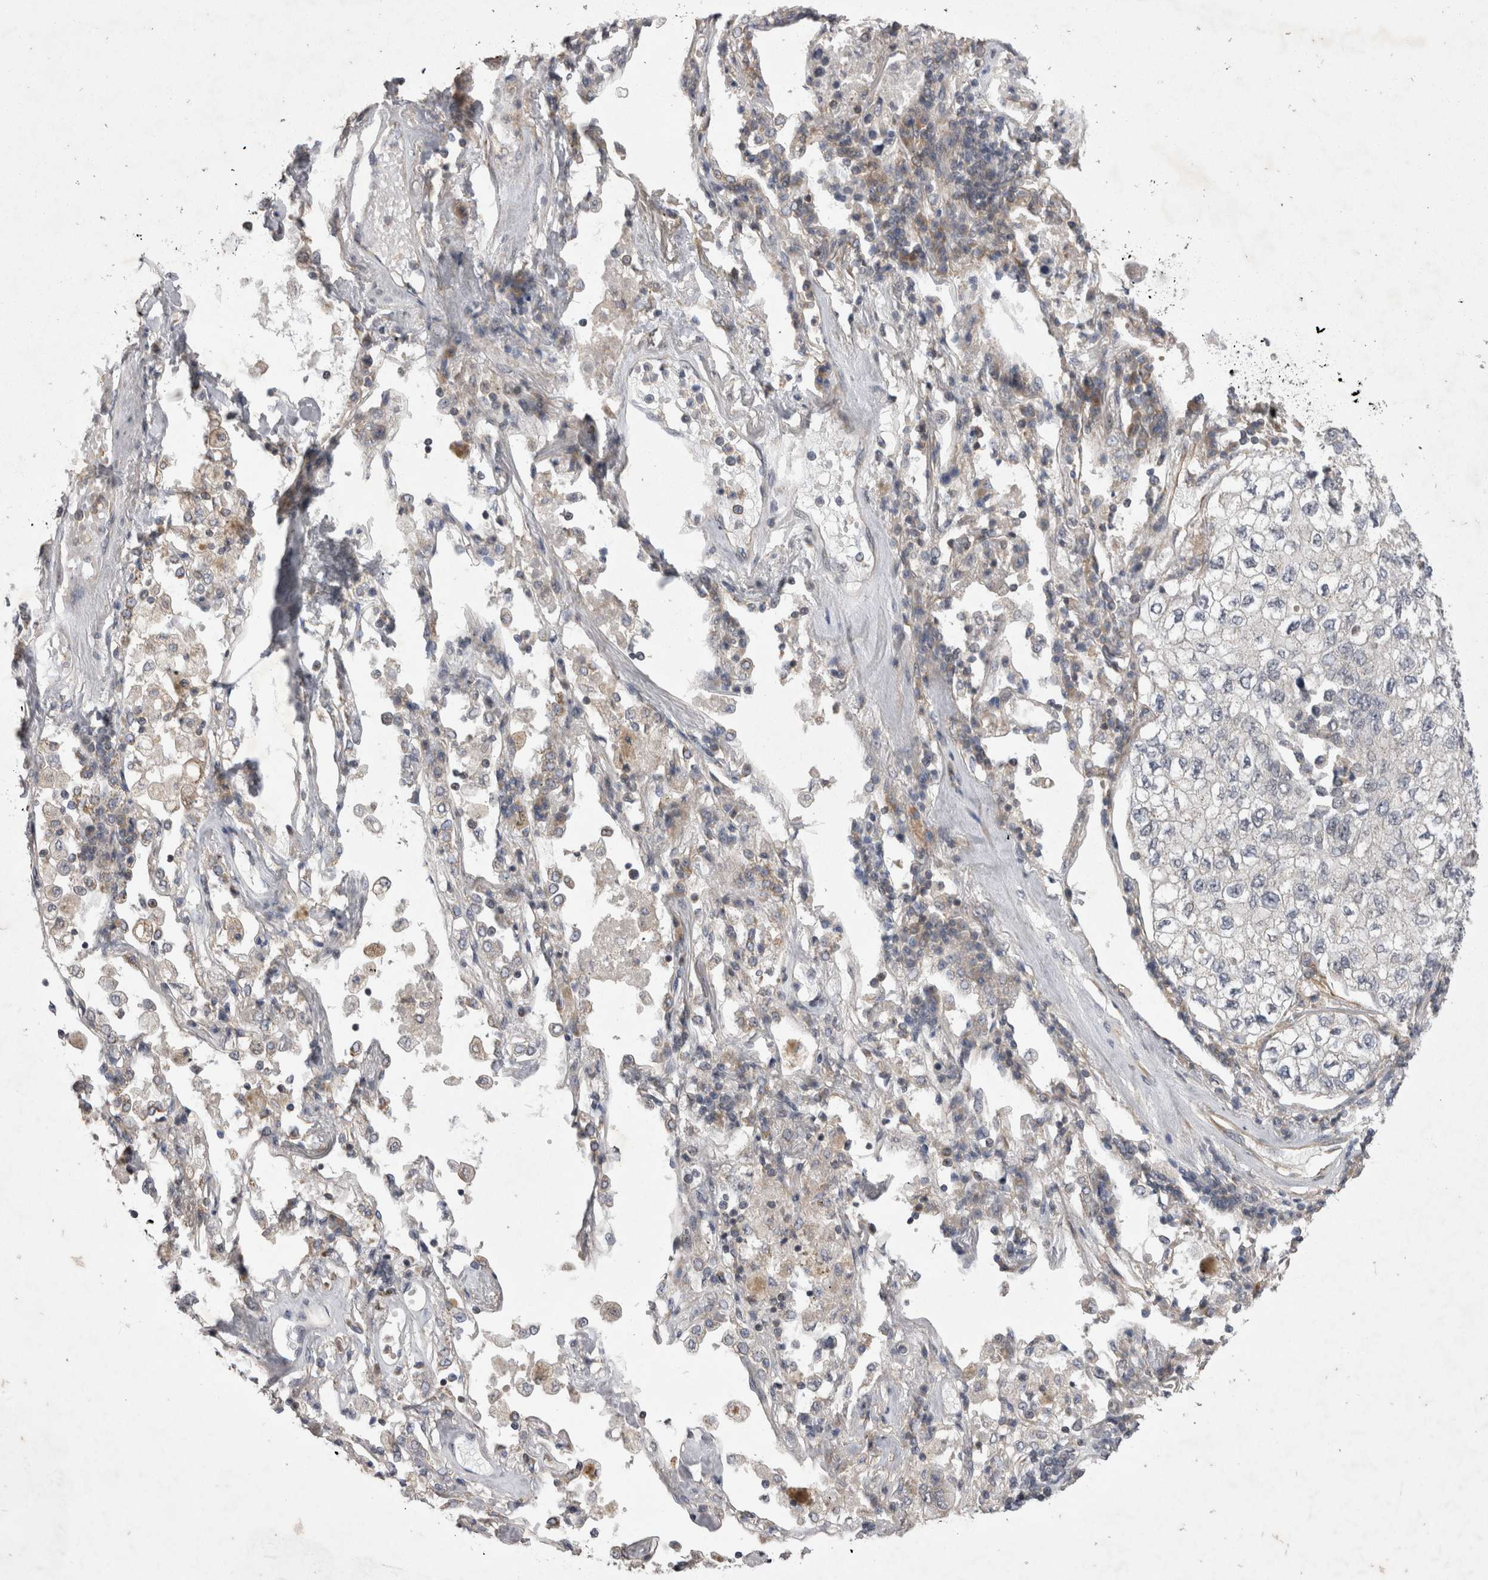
{"staining": {"intensity": "negative", "quantity": "none", "location": "none"}, "tissue": "lung cancer", "cell_type": "Tumor cells", "image_type": "cancer", "snomed": [{"axis": "morphology", "description": "Adenocarcinoma, NOS"}, {"axis": "topography", "description": "Lung"}], "caption": "Lung cancer (adenocarcinoma) was stained to show a protein in brown. There is no significant staining in tumor cells. Nuclei are stained in blue.", "gene": "TSPOAP1", "patient": {"sex": "male", "age": 63}}